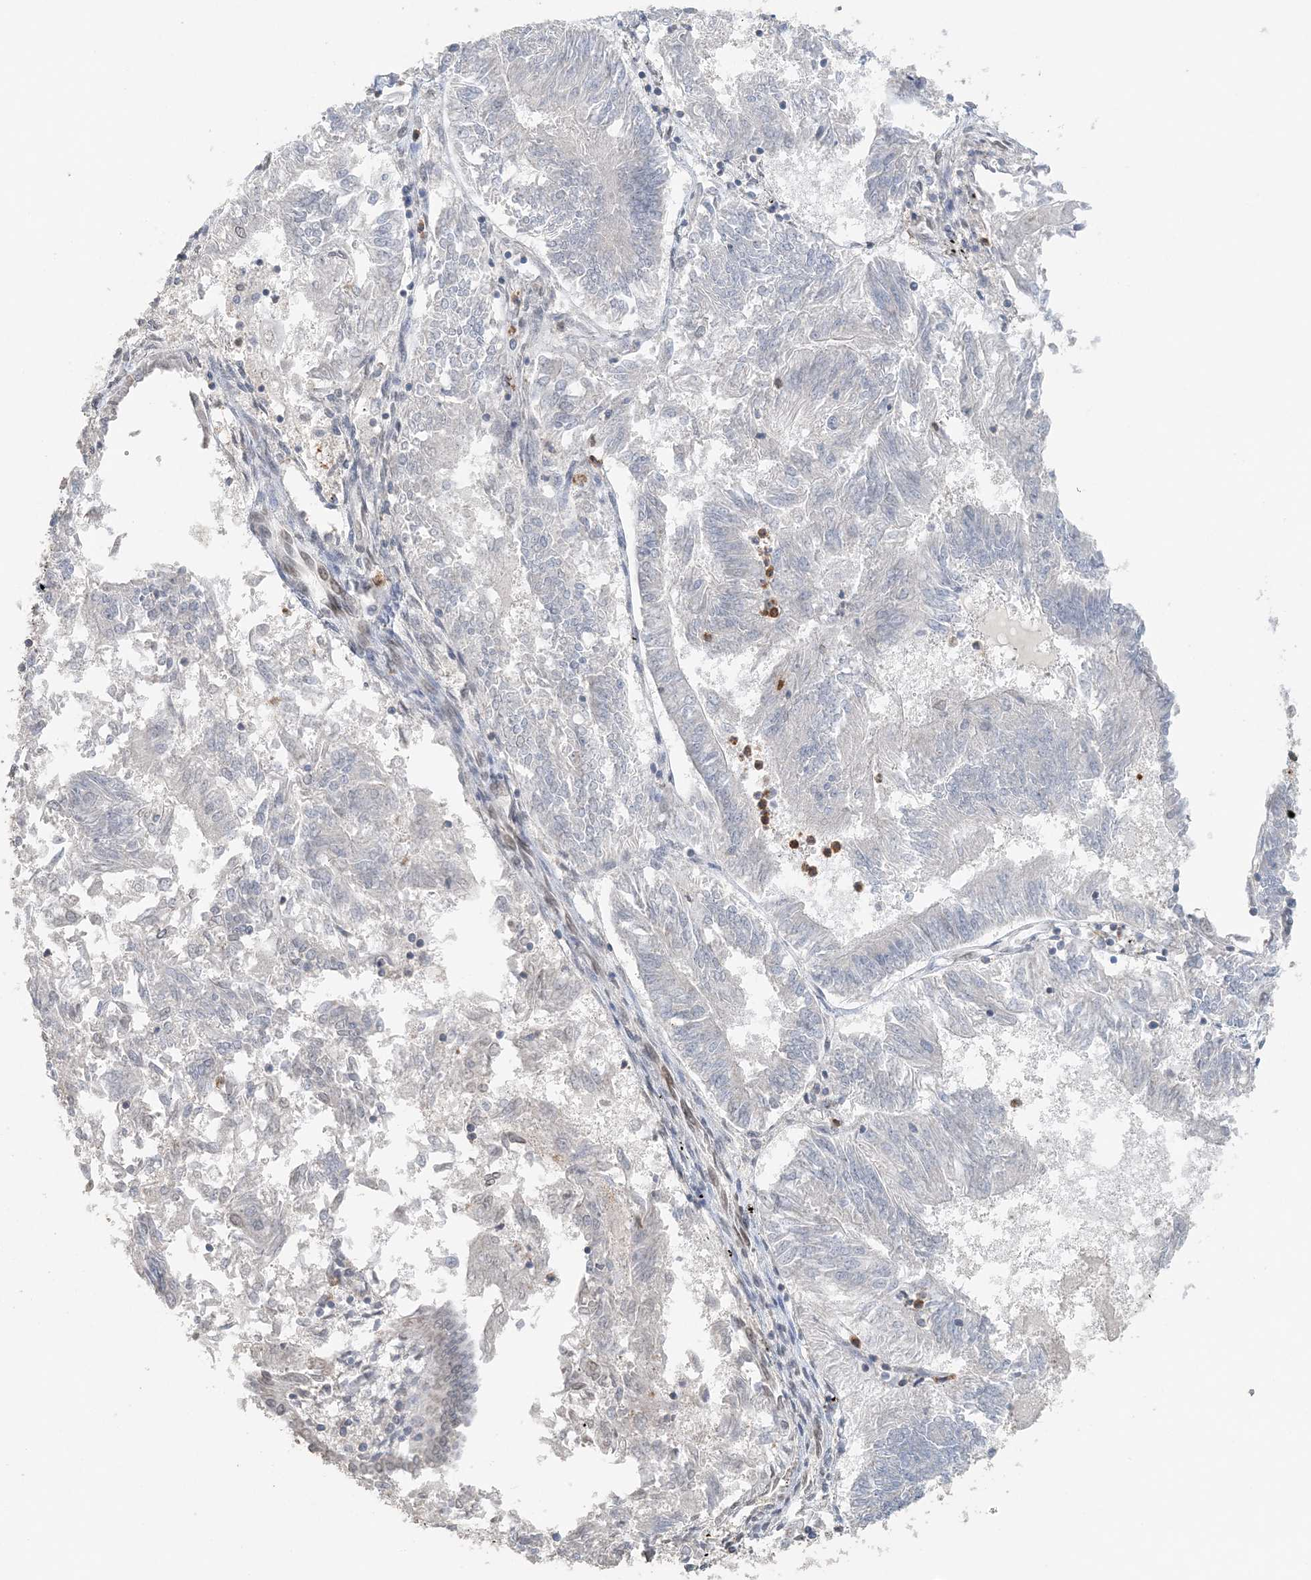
{"staining": {"intensity": "negative", "quantity": "none", "location": "none"}, "tissue": "endometrial cancer", "cell_type": "Tumor cells", "image_type": "cancer", "snomed": [{"axis": "morphology", "description": "Adenocarcinoma, NOS"}, {"axis": "topography", "description": "Endometrium"}], "caption": "The histopathology image reveals no significant staining in tumor cells of endometrial cancer.", "gene": "FAM110A", "patient": {"sex": "female", "age": 58}}